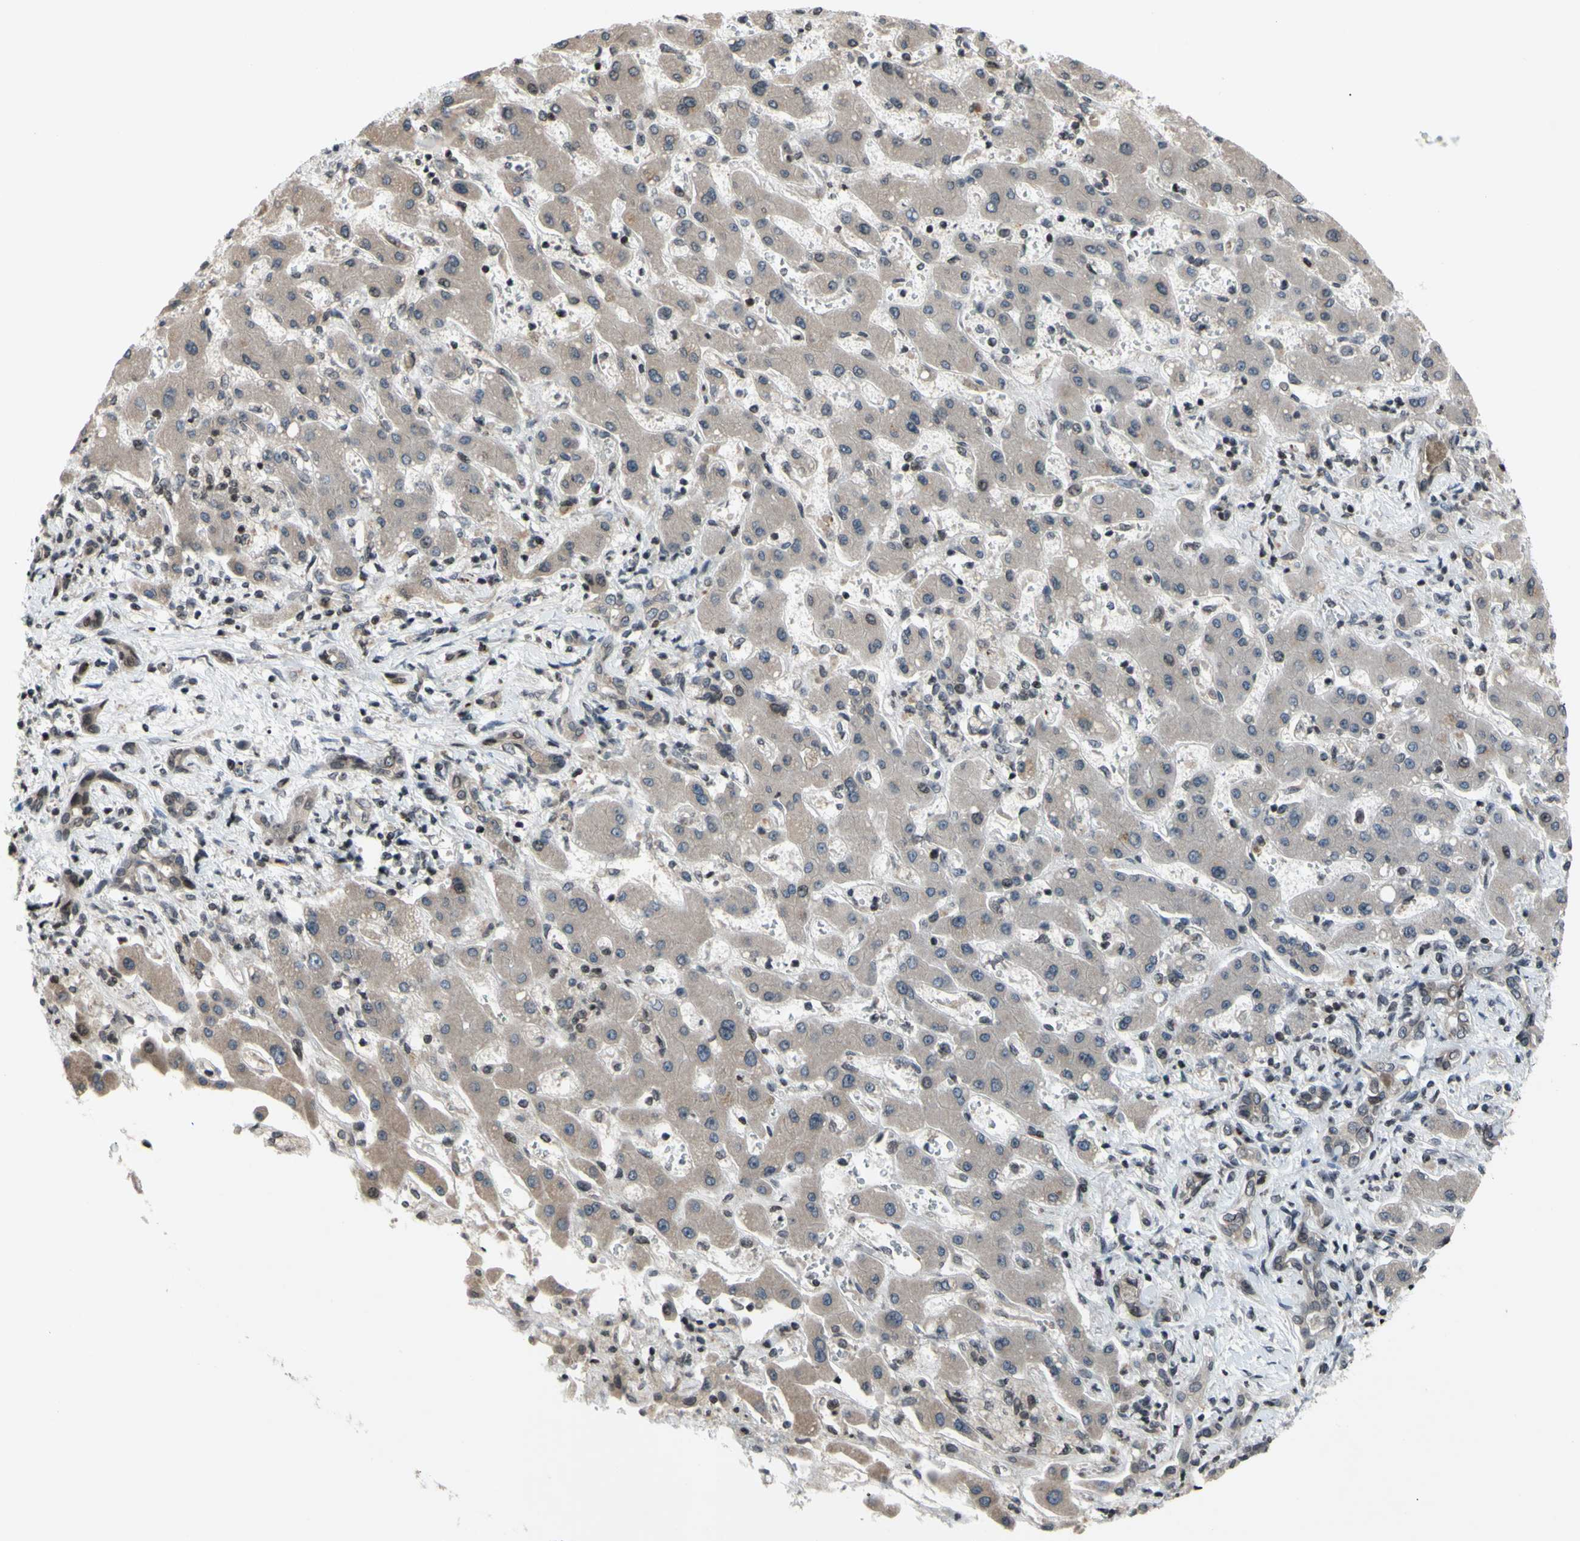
{"staining": {"intensity": "weak", "quantity": ">75%", "location": "cytoplasmic/membranous"}, "tissue": "liver cancer", "cell_type": "Tumor cells", "image_type": "cancer", "snomed": [{"axis": "morphology", "description": "Cholangiocarcinoma"}, {"axis": "topography", "description": "Liver"}], "caption": "A high-resolution histopathology image shows IHC staining of cholangiocarcinoma (liver), which reveals weak cytoplasmic/membranous expression in about >75% of tumor cells.", "gene": "XPO1", "patient": {"sex": "male", "age": 50}}